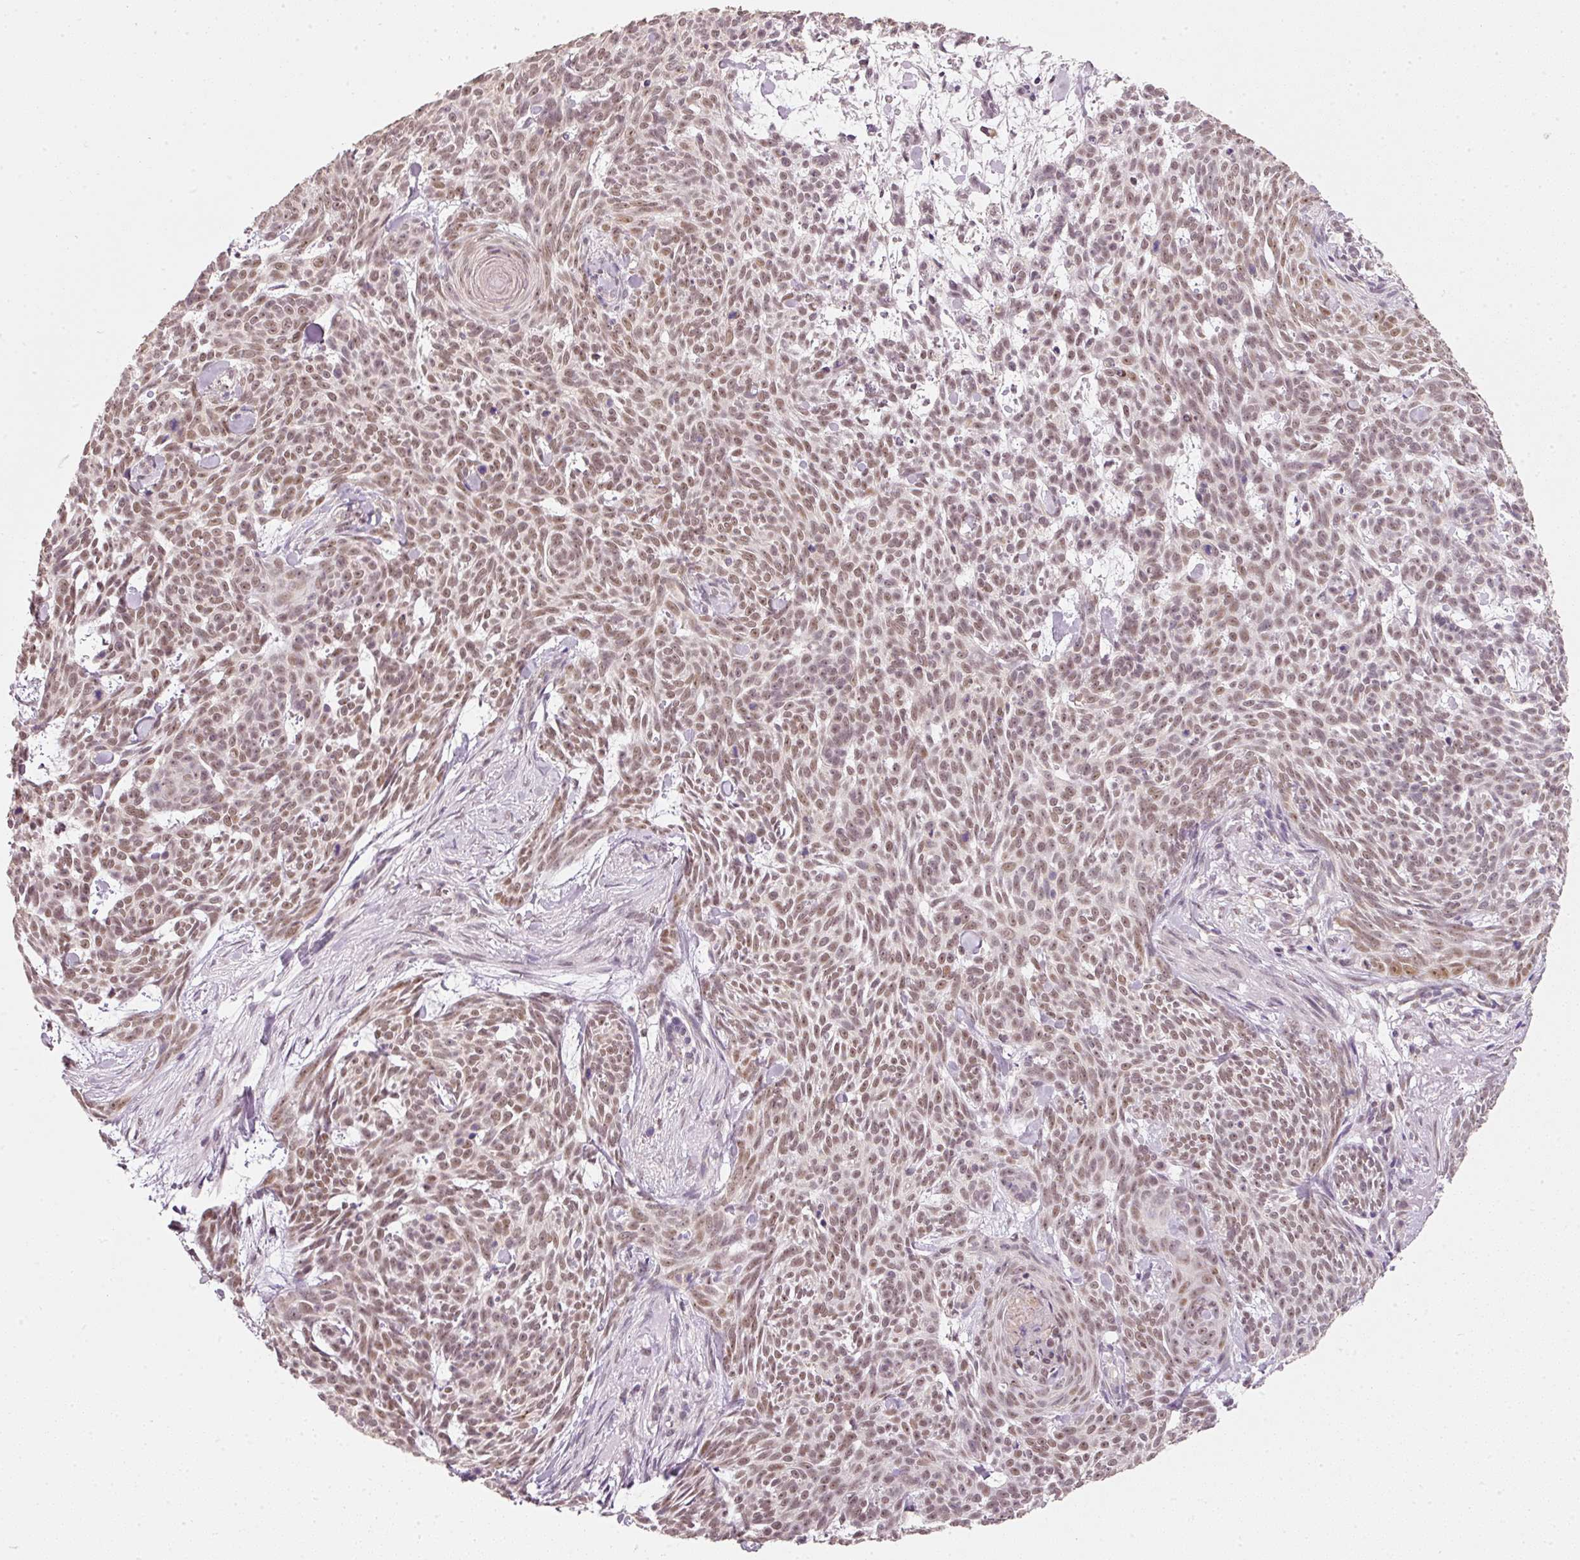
{"staining": {"intensity": "moderate", "quantity": ">75%", "location": "nuclear"}, "tissue": "skin cancer", "cell_type": "Tumor cells", "image_type": "cancer", "snomed": [{"axis": "morphology", "description": "Basal cell carcinoma"}, {"axis": "topography", "description": "Skin"}], "caption": "A brown stain shows moderate nuclear expression of a protein in skin cancer tumor cells.", "gene": "FSTL3", "patient": {"sex": "female", "age": 93}}